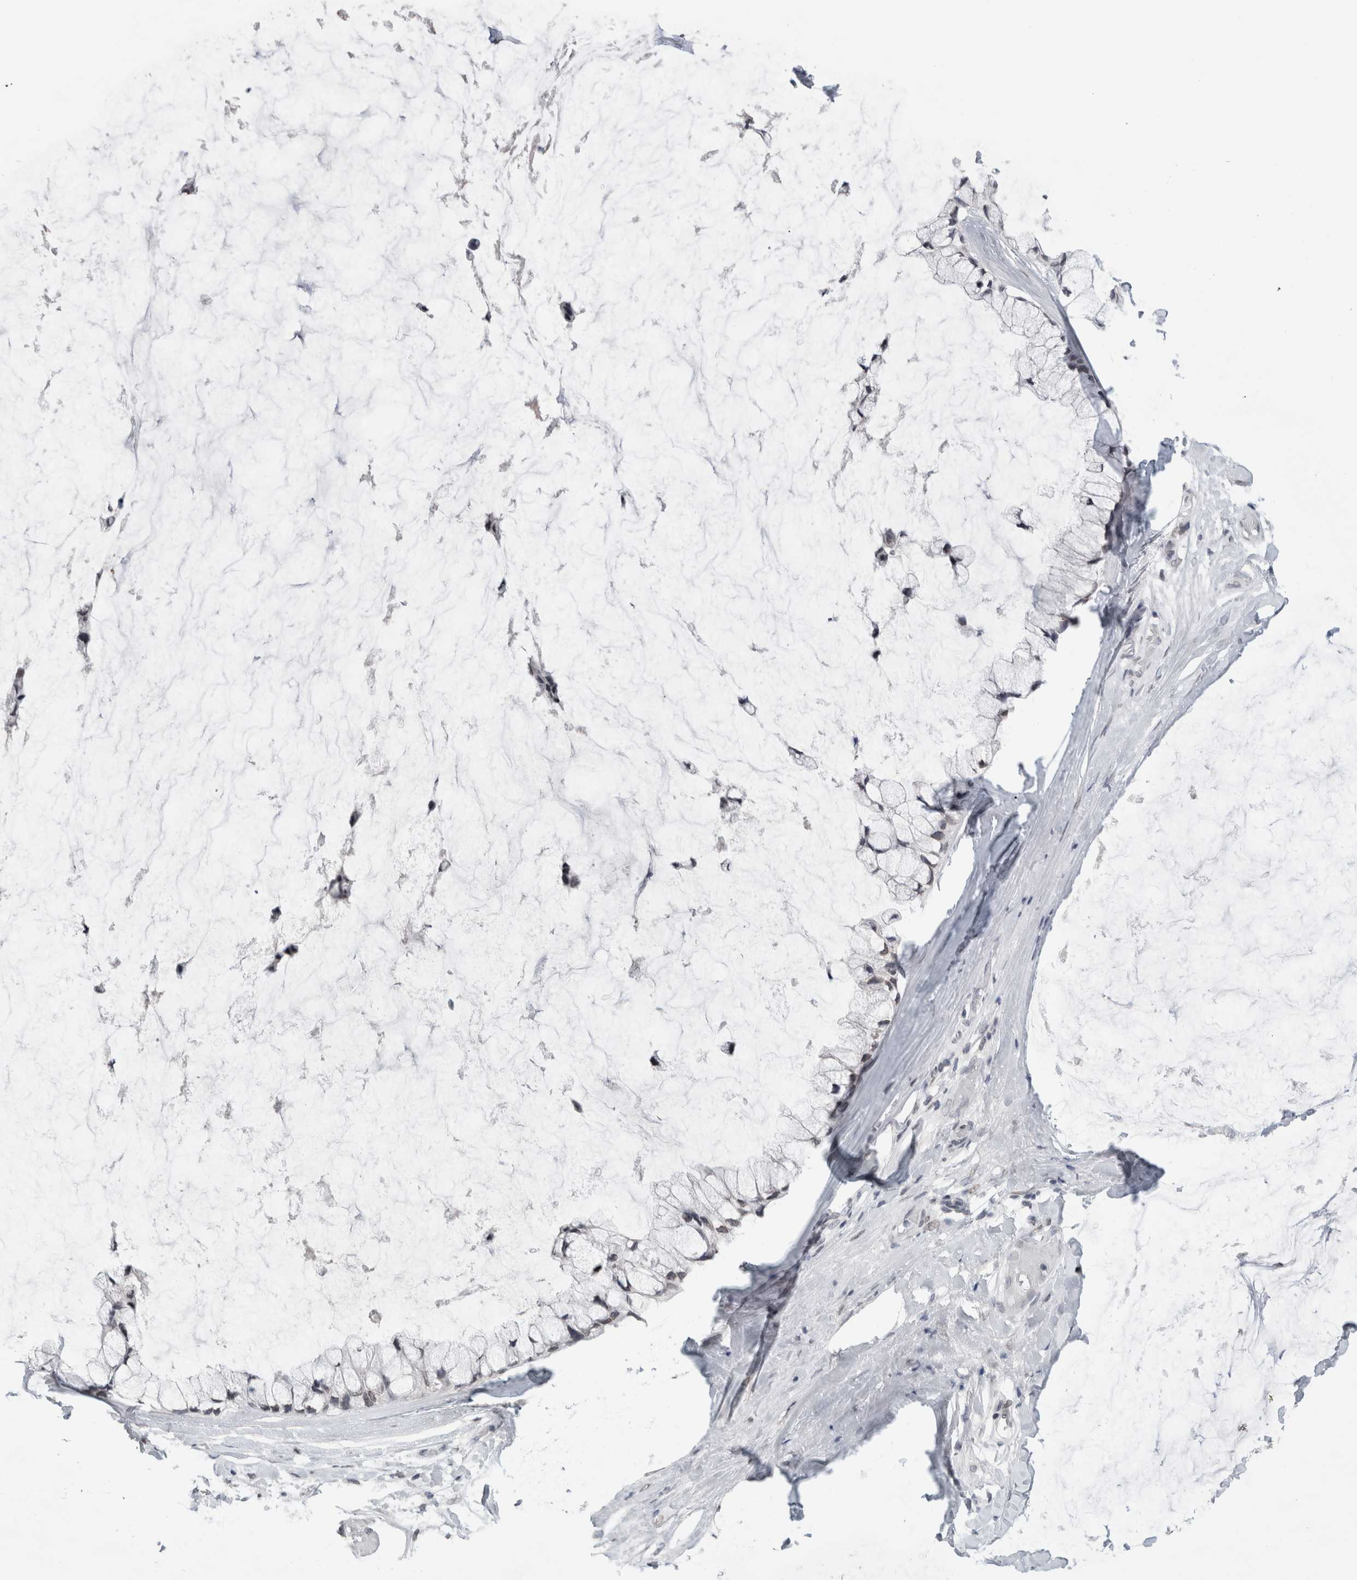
{"staining": {"intensity": "negative", "quantity": "none", "location": "none"}, "tissue": "ovarian cancer", "cell_type": "Tumor cells", "image_type": "cancer", "snomed": [{"axis": "morphology", "description": "Cystadenocarcinoma, mucinous, NOS"}, {"axis": "topography", "description": "Ovary"}], "caption": "This is an immunohistochemistry image of human ovarian cancer. There is no expression in tumor cells.", "gene": "ZNF770", "patient": {"sex": "female", "age": 39}}